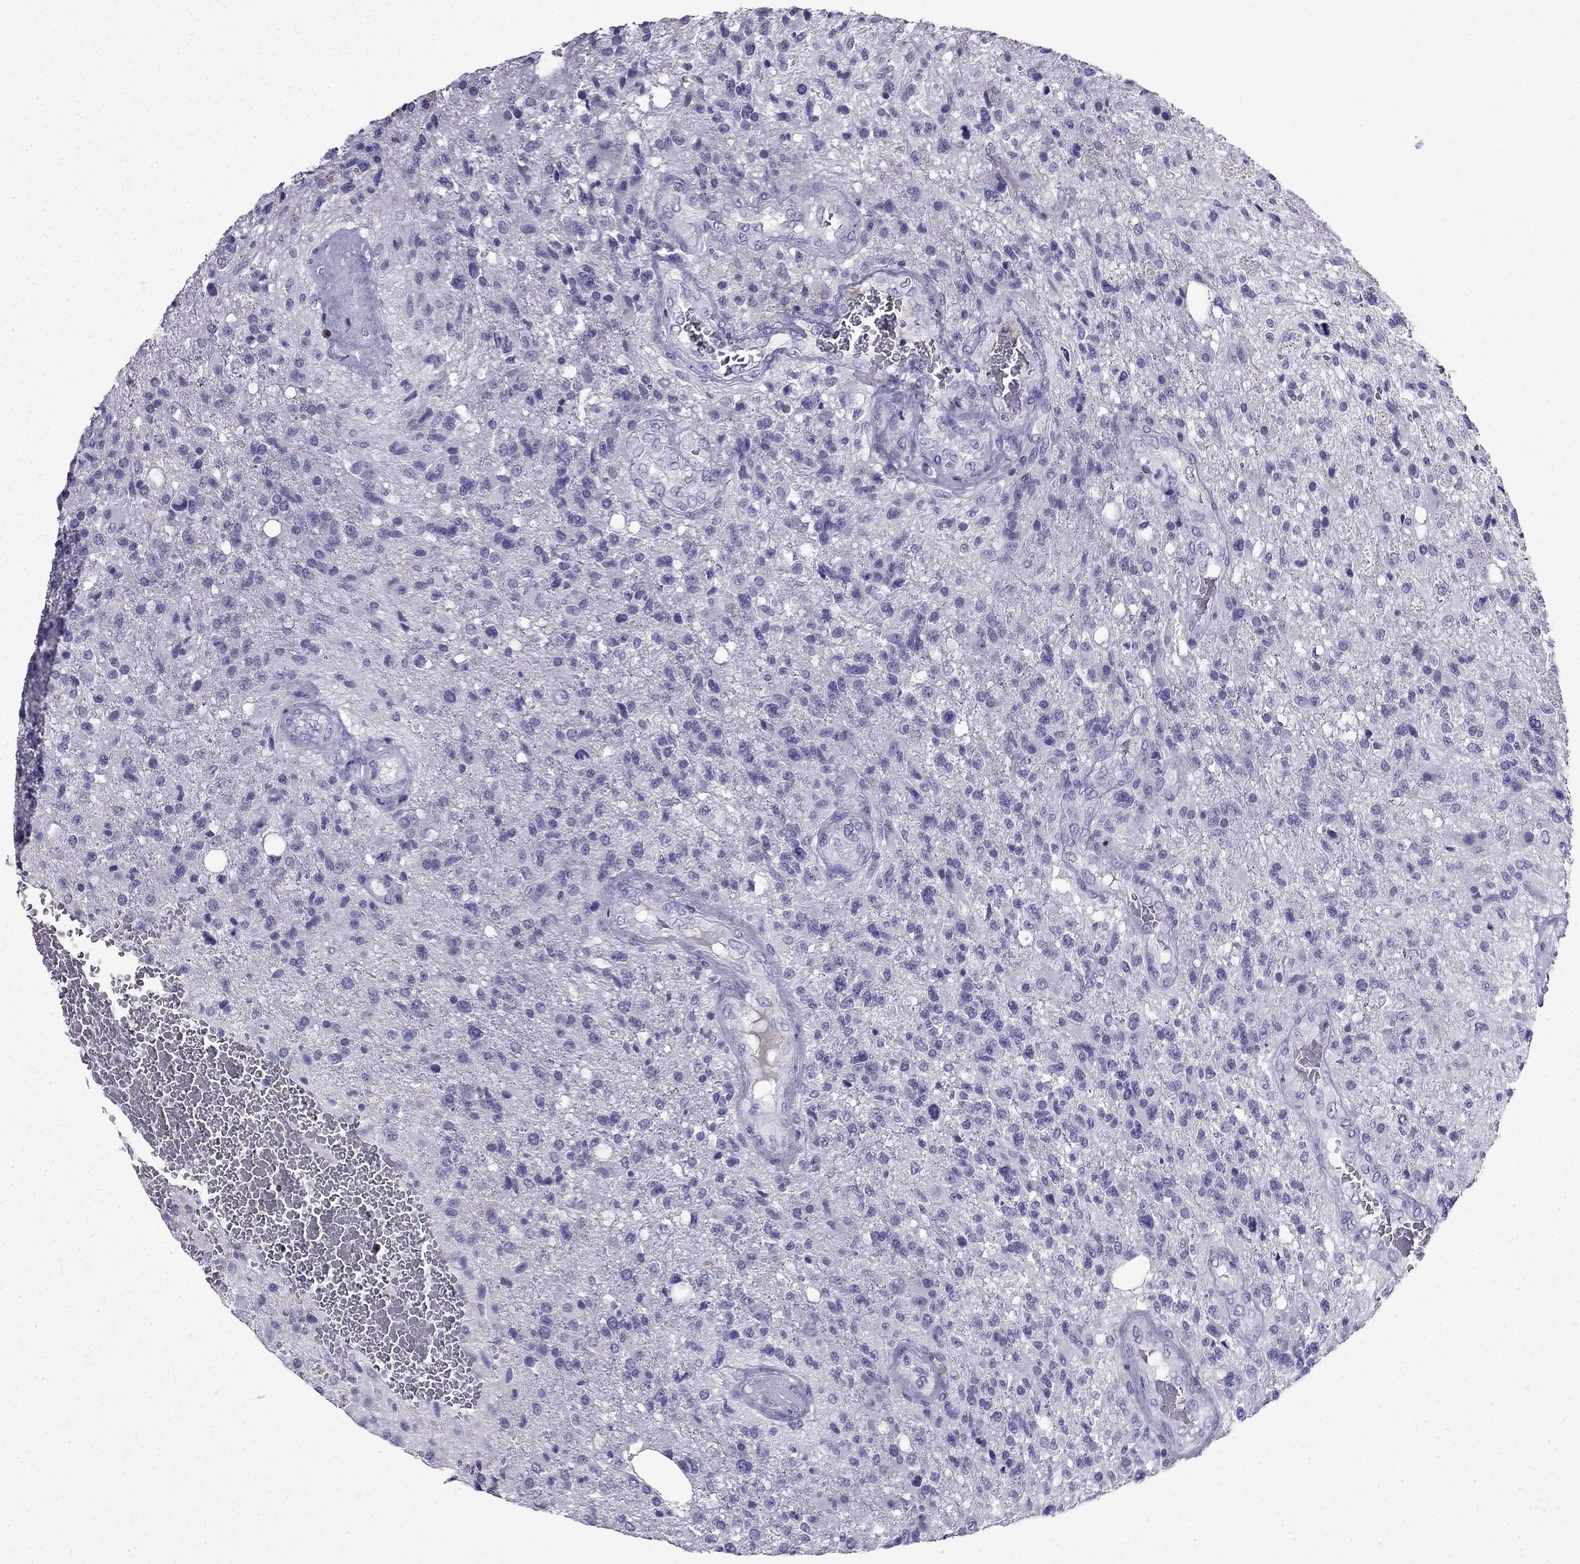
{"staining": {"intensity": "negative", "quantity": "none", "location": "none"}, "tissue": "glioma", "cell_type": "Tumor cells", "image_type": "cancer", "snomed": [{"axis": "morphology", "description": "Glioma, malignant, High grade"}, {"axis": "topography", "description": "Brain"}], "caption": "Tumor cells show no significant protein expression in glioma.", "gene": "CDHR4", "patient": {"sex": "male", "age": 56}}